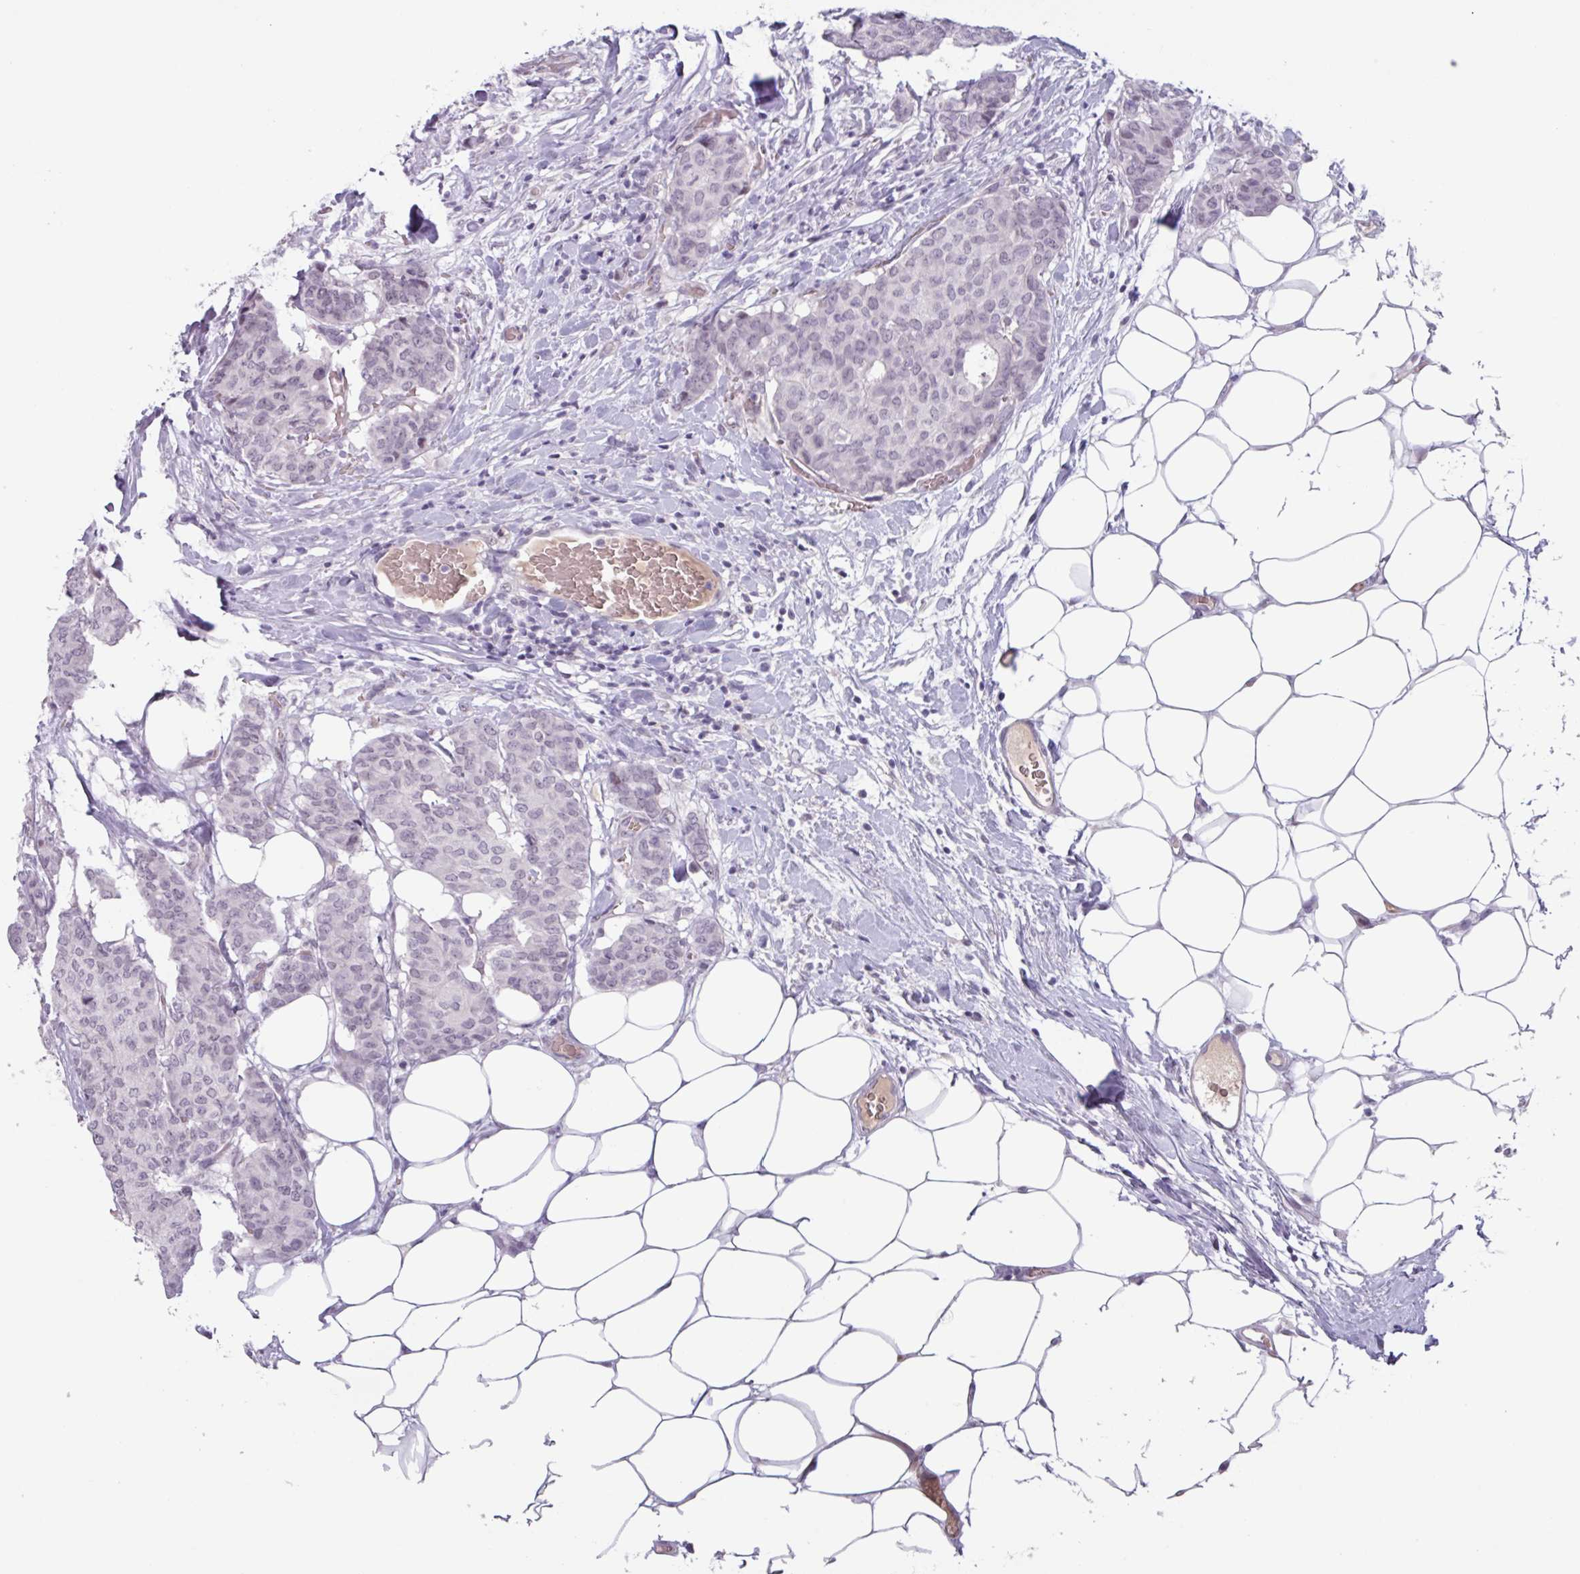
{"staining": {"intensity": "negative", "quantity": "none", "location": "none"}, "tissue": "breast cancer", "cell_type": "Tumor cells", "image_type": "cancer", "snomed": [{"axis": "morphology", "description": "Duct carcinoma"}, {"axis": "topography", "description": "Breast"}], "caption": "This is an IHC image of human breast infiltrating ductal carcinoma. There is no staining in tumor cells.", "gene": "ZNF575", "patient": {"sex": "female", "age": 75}}